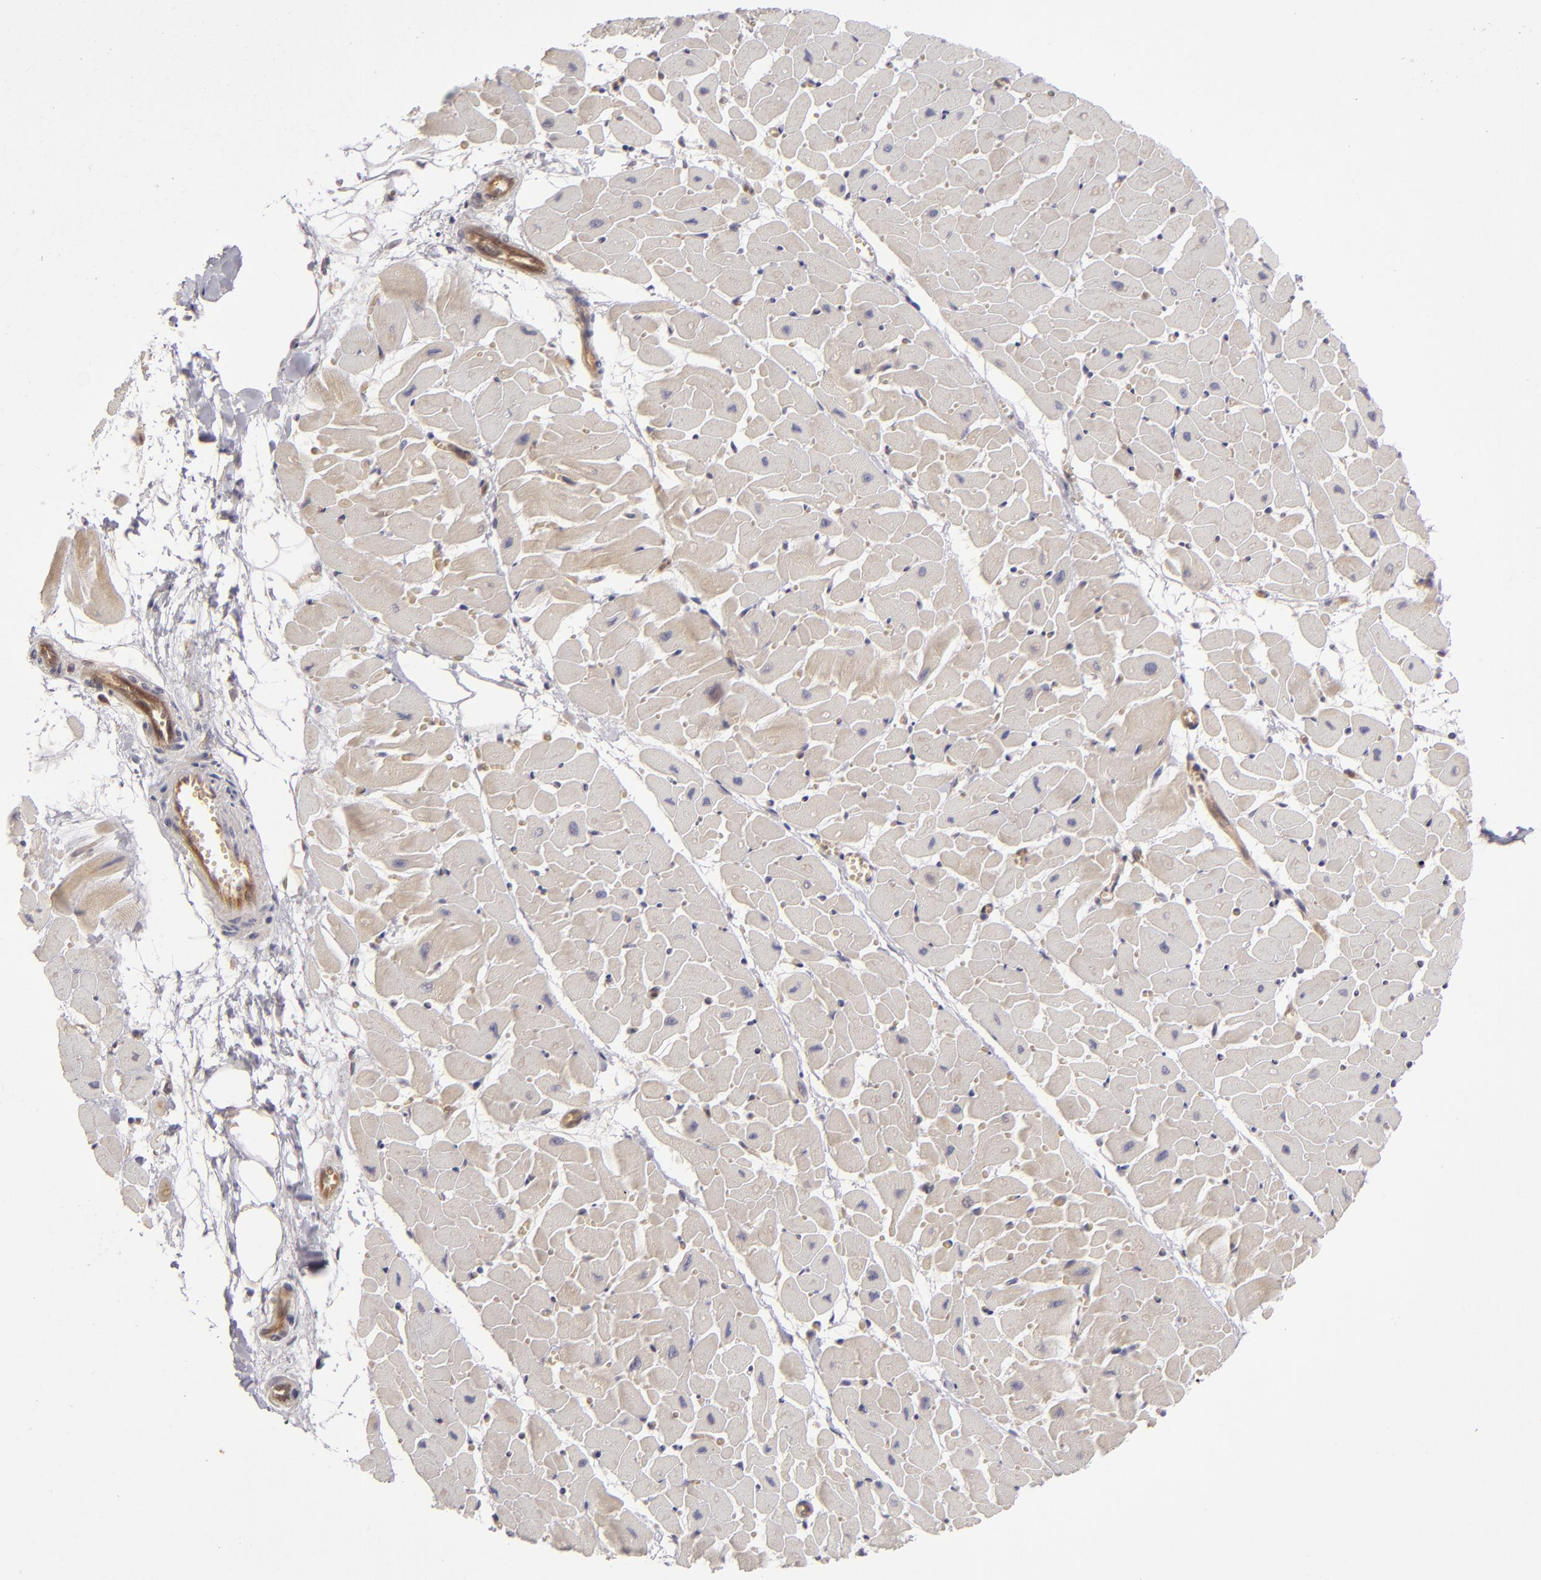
{"staining": {"intensity": "negative", "quantity": "none", "location": "none"}, "tissue": "heart muscle", "cell_type": "Cardiomyocytes", "image_type": "normal", "snomed": [{"axis": "morphology", "description": "Normal tissue, NOS"}, {"axis": "topography", "description": "Heart"}], "caption": "Immunohistochemistry micrograph of benign human heart muscle stained for a protein (brown), which shows no expression in cardiomyocytes.", "gene": "SH2D4A", "patient": {"sex": "female", "age": 19}}